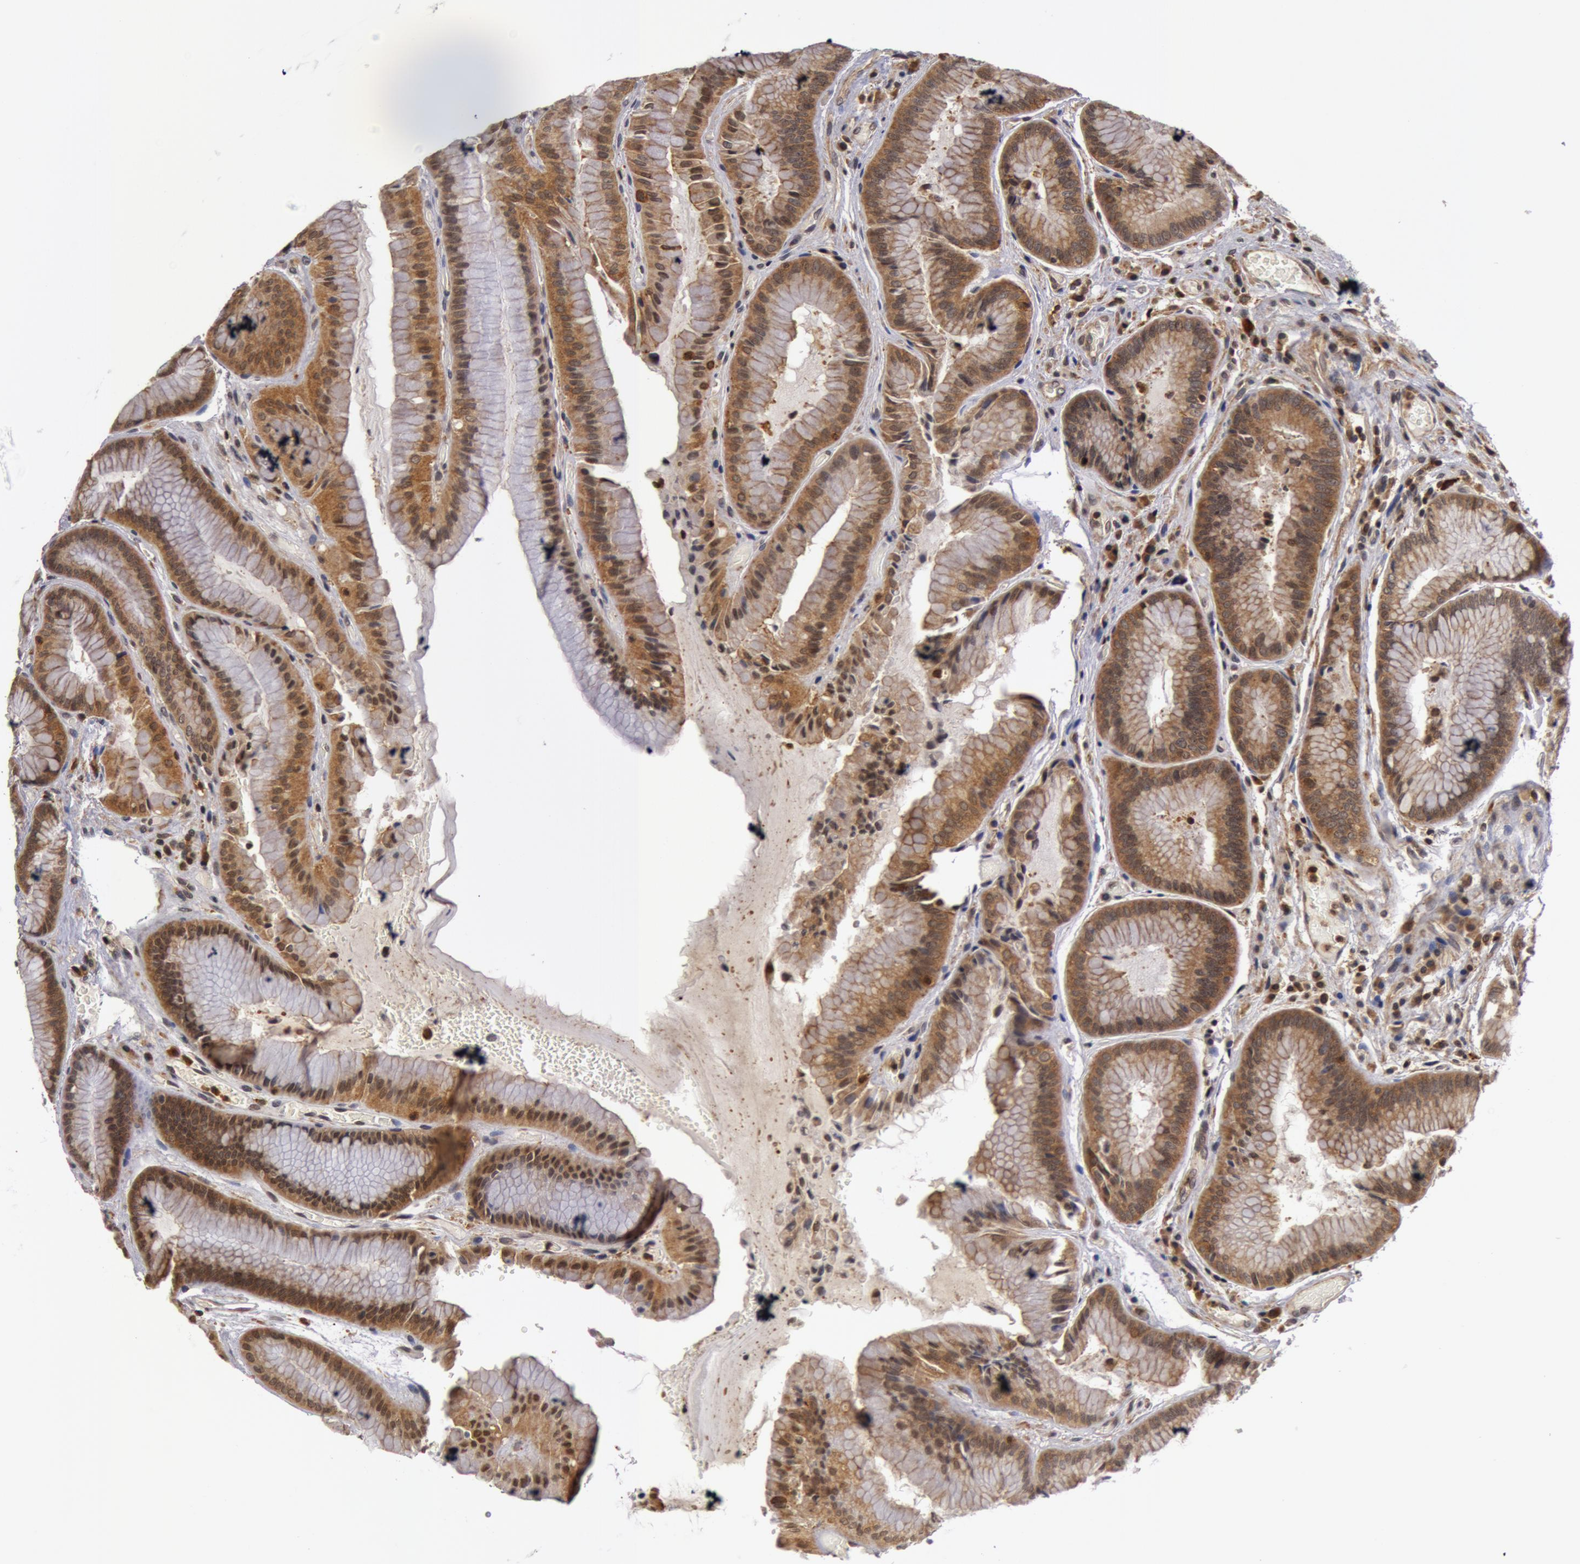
{"staining": {"intensity": "weak", "quantity": ">75%", "location": "nuclear"}, "tissue": "stomach", "cell_type": "Glandular cells", "image_type": "normal", "snomed": [{"axis": "morphology", "description": "Normal tissue, NOS"}, {"axis": "topography", "description": "Esophagus"}, {"axis": "topography", "description": "Stomach, upper"}], "caption": "This histopathology image displays unremarkable stomach stained with immunohistochemistry (IHC) to label a protein in brown. The nuclear of glandular cells show weak positivity for the protein. Nuclei are counter-stained blue.", "gene": "ZNF350", "patient": {"sex": "male", "age": 47}}